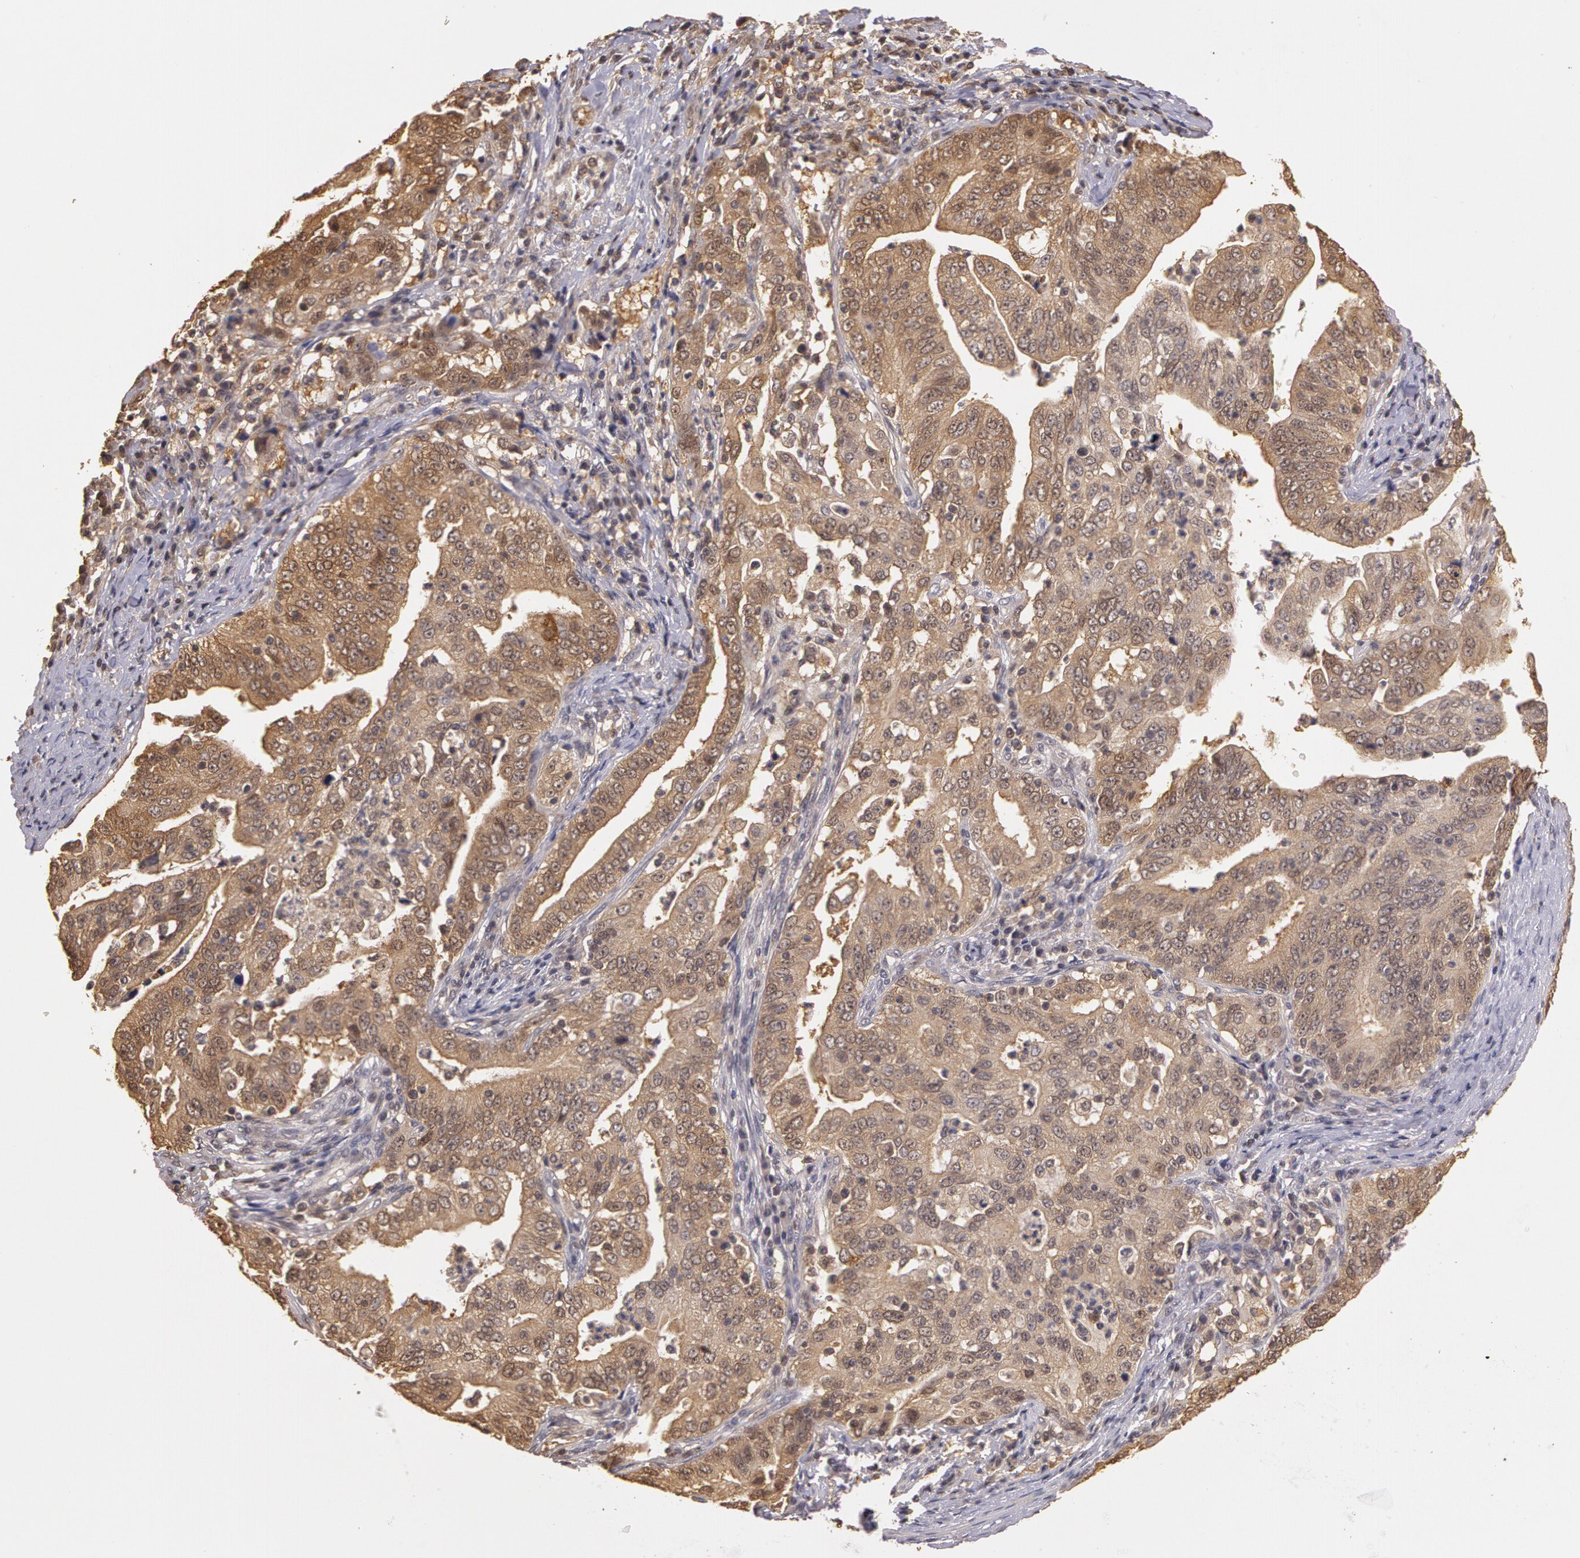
{"staining": {"intensity": "weak", "quantity": "25%-75%", "location": "cytoplasmic/membranous"}, "tissue": "stomach cancer", "cell_type": "Tumor cells", "image_type": "cancer", "snomed": [{"axis": "morphology", "description": "Adenocarcinoma, NOS"}, {"axis": "topography", "description": "Stomach, upper"}], "caption": "The immunohistochemical stain highlights weak cytoplasmic/membranous positivity in tumor cells of stomach cancer tissue.", "gene": "AHSA1", "patient": {"sex": "female", "age": 50}}